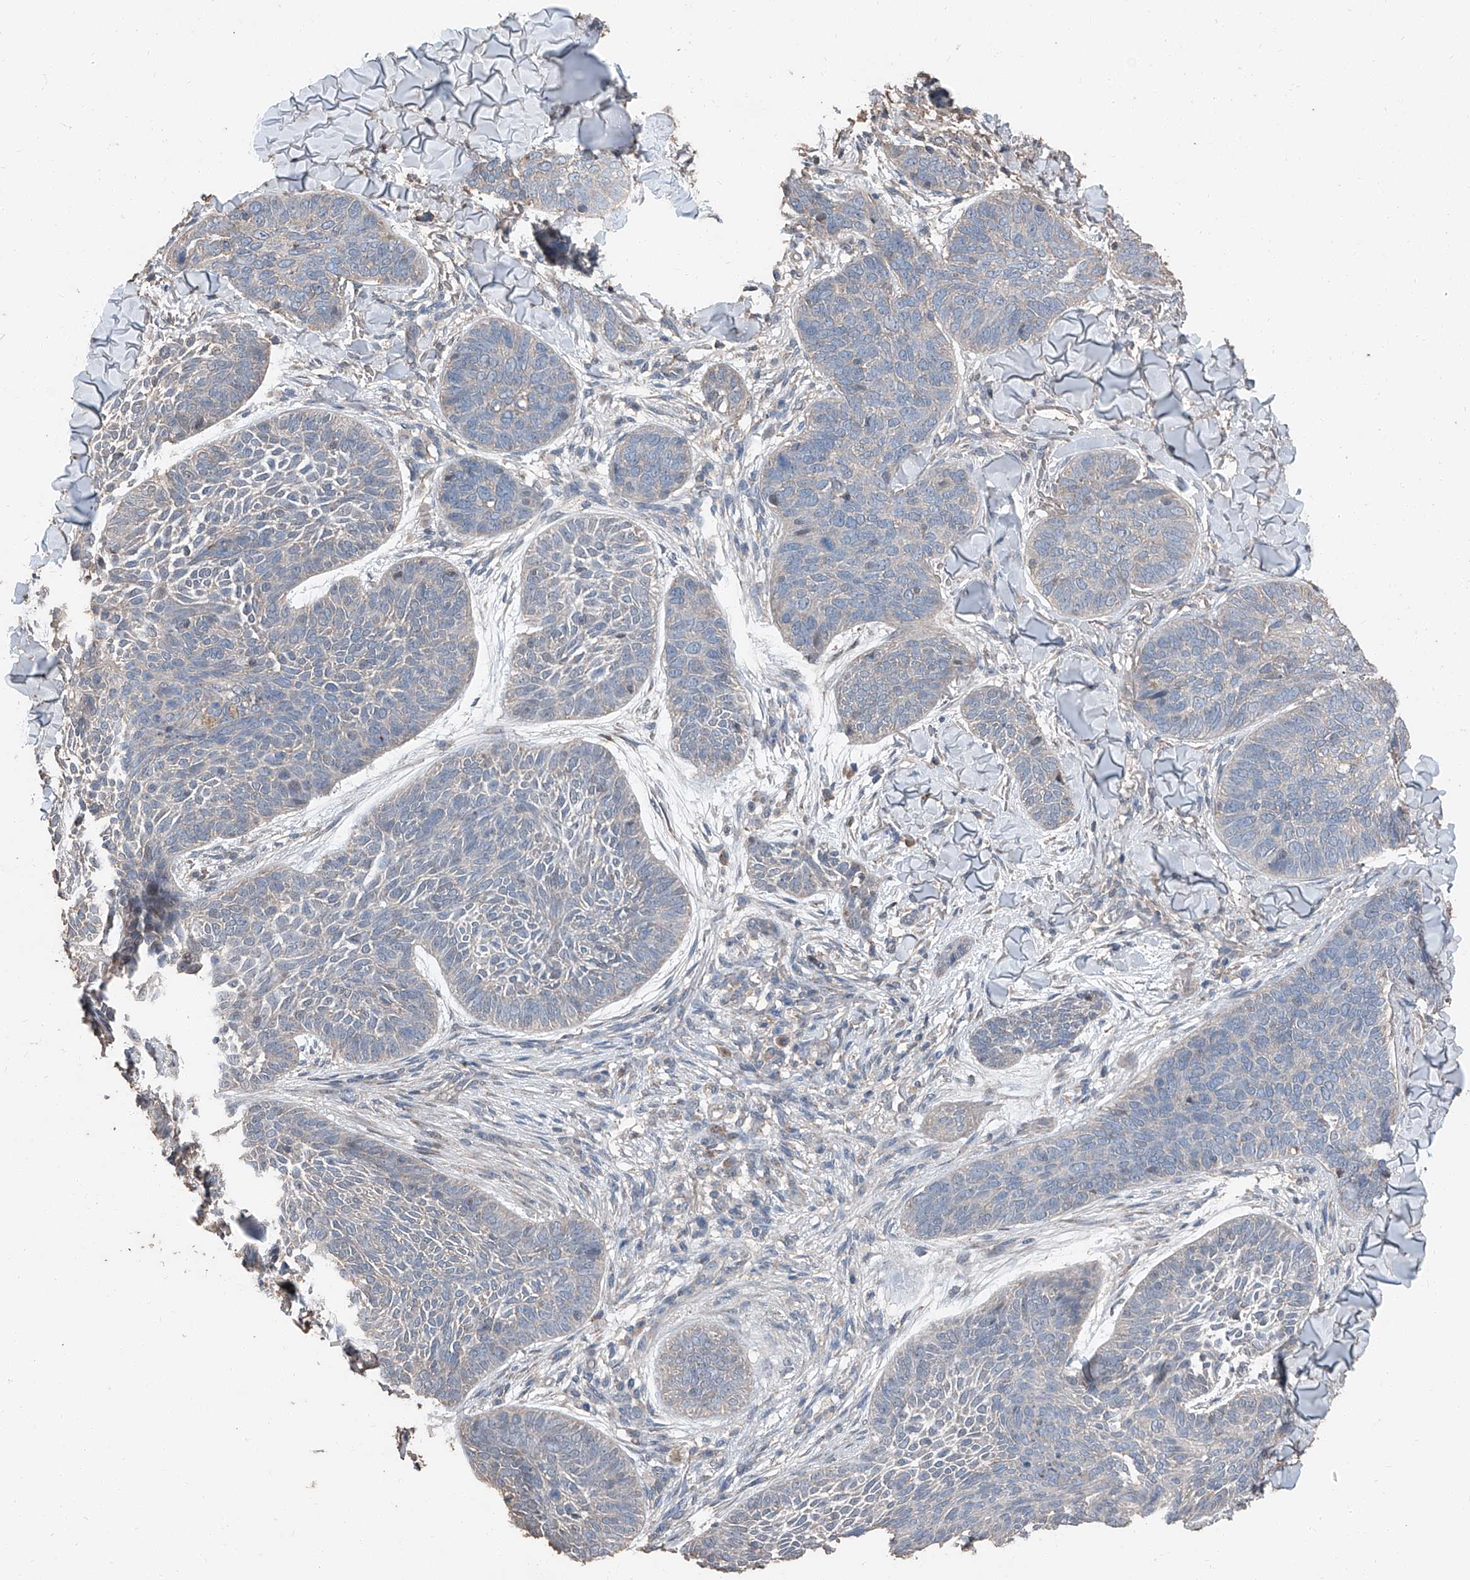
{"staining": {"intensity": "negative", "quantity": "none", "location": "none"}, "tissue": "skin cancer", "cell_type": "Tumor cells", "image_type": "cancer", "snomed": [{"axis": "morphology", "description": "Basal cell carcinoma"}, {"axis": "topography", "description": "Skin"}], "caption": "Tumor cells are negative for brown protein staining in basal cell carcinoma (skin).", "gene": "MAMLD1", "patient": {"sex": "male", "age": 85}}